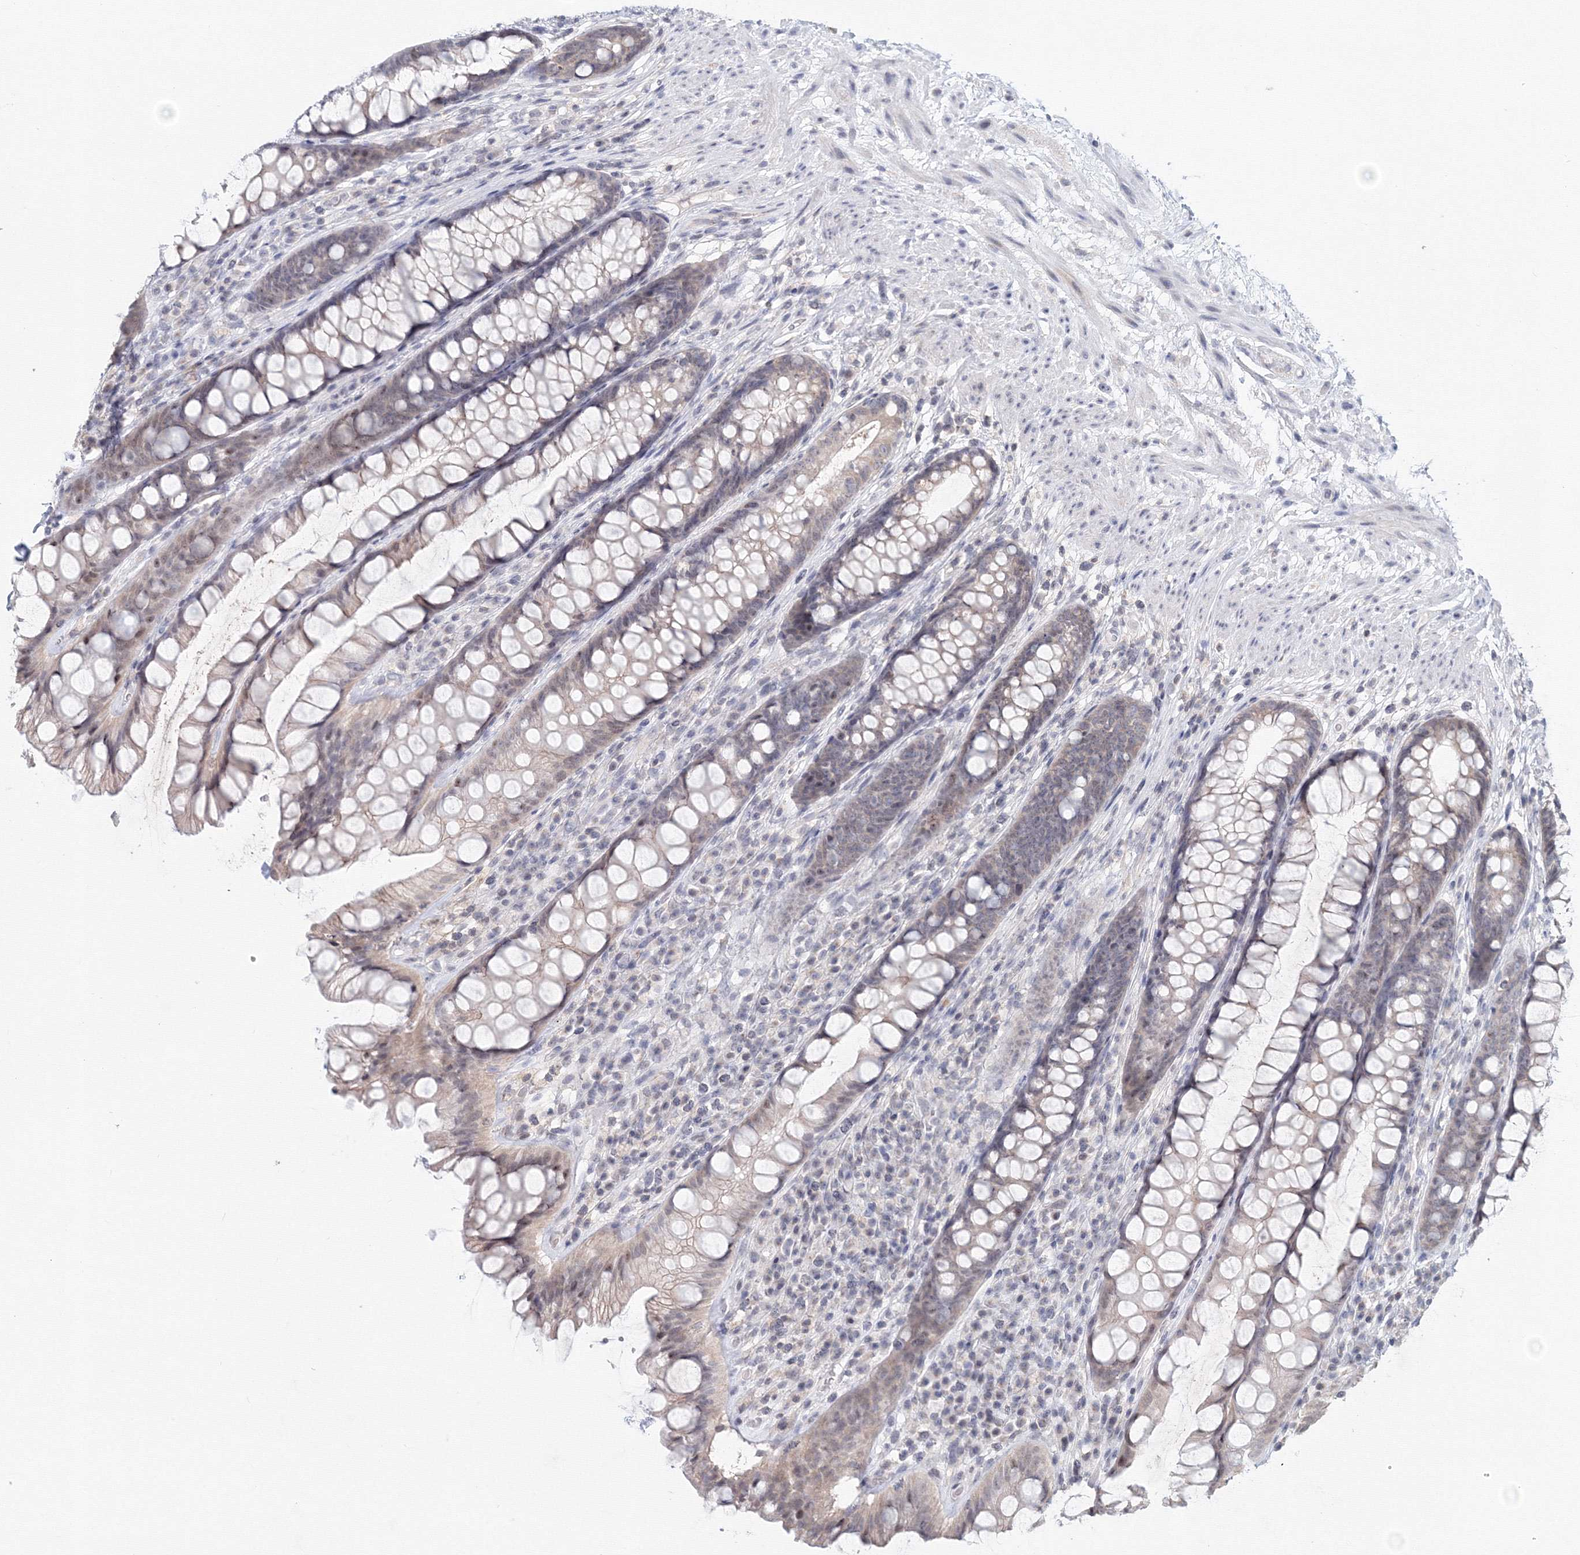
{"staining": {"intensity": "weak", "quantity": "<25%", "location": "cytoplasmic/membranous,nuclear"}, "tissue": "rectum", "cell_type": "Glandular cells", "image_type": "normal", "snomed": [{"axis": "morphology", "description": "Normal tissue, NOS"}, {"axis": "topography", "description": "Rectum"}], "caption": "Benign rectum was stained to show a protein in brown. There is no significant positivity in glandular cells. The staining is performed using DAB brown chromogen with nuclei counter-stained in using hematoxylin.", "gene": "SLC7A7", "patient": {"sex": "male", "age": 74}}